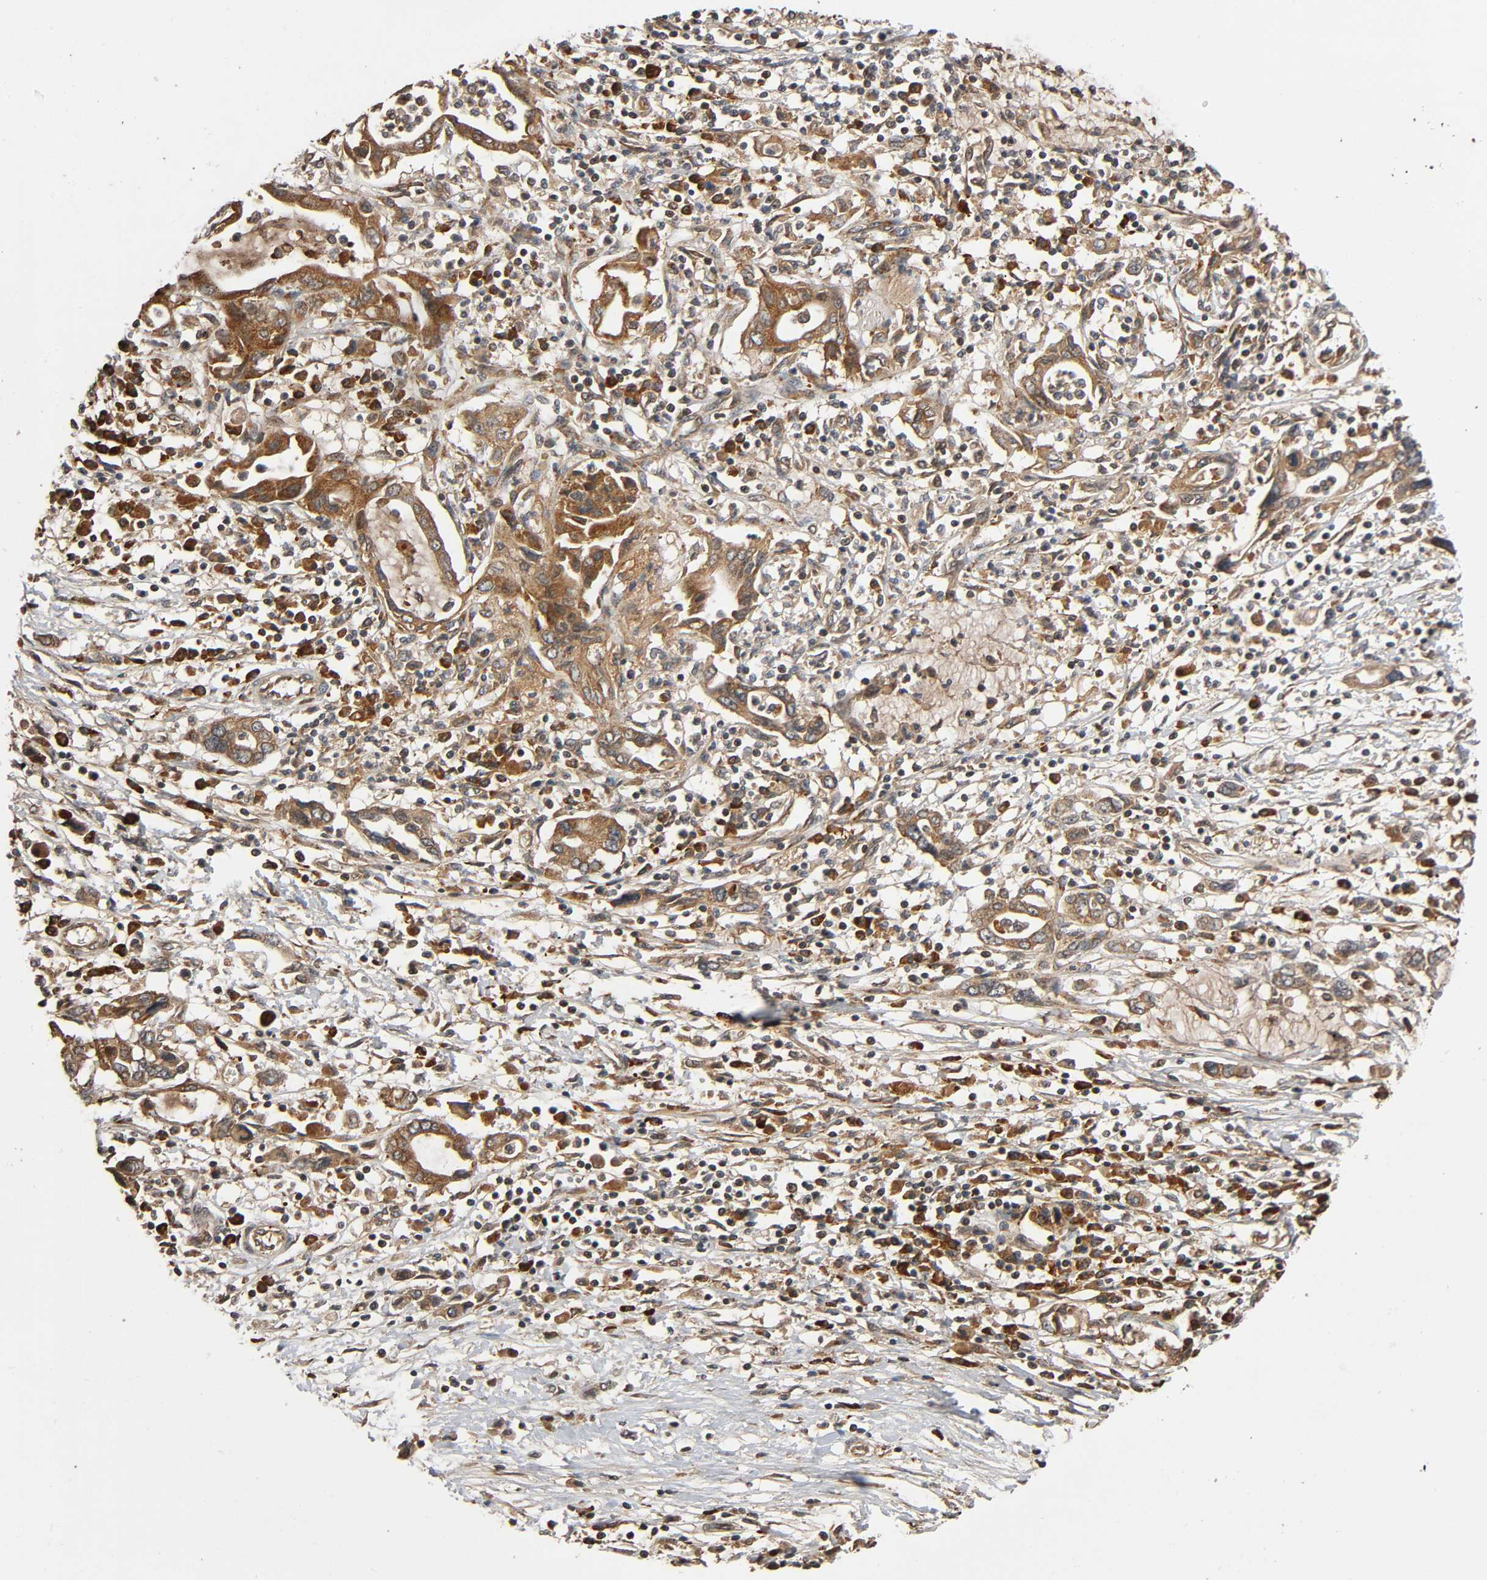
{"staining": {"intensity": "moderate", "quantity": ">75%", "location": "cytoplasmic/membranous"}, "tissue": "pancreatic cancer", "cell_type": "Tumor cells", "image_type": "cancer", "snomed": [{"axis": "morphology", "description": "Adenocarcinoma, NOS"}, {"axis": "topography", "description": "Pancreas"}], "caption": "High-magnification brightfield microscopy of pancreatic adenocarcinoma stained with DAB (brown) and counterstained with hematoxylin (blue). tumor cells exhibit moderate cytoplasmic/membranous staining is seen in approximately>75% of cells.", "gene": "MAP3K8", "patient": {"sex": "female", "age": 57}}